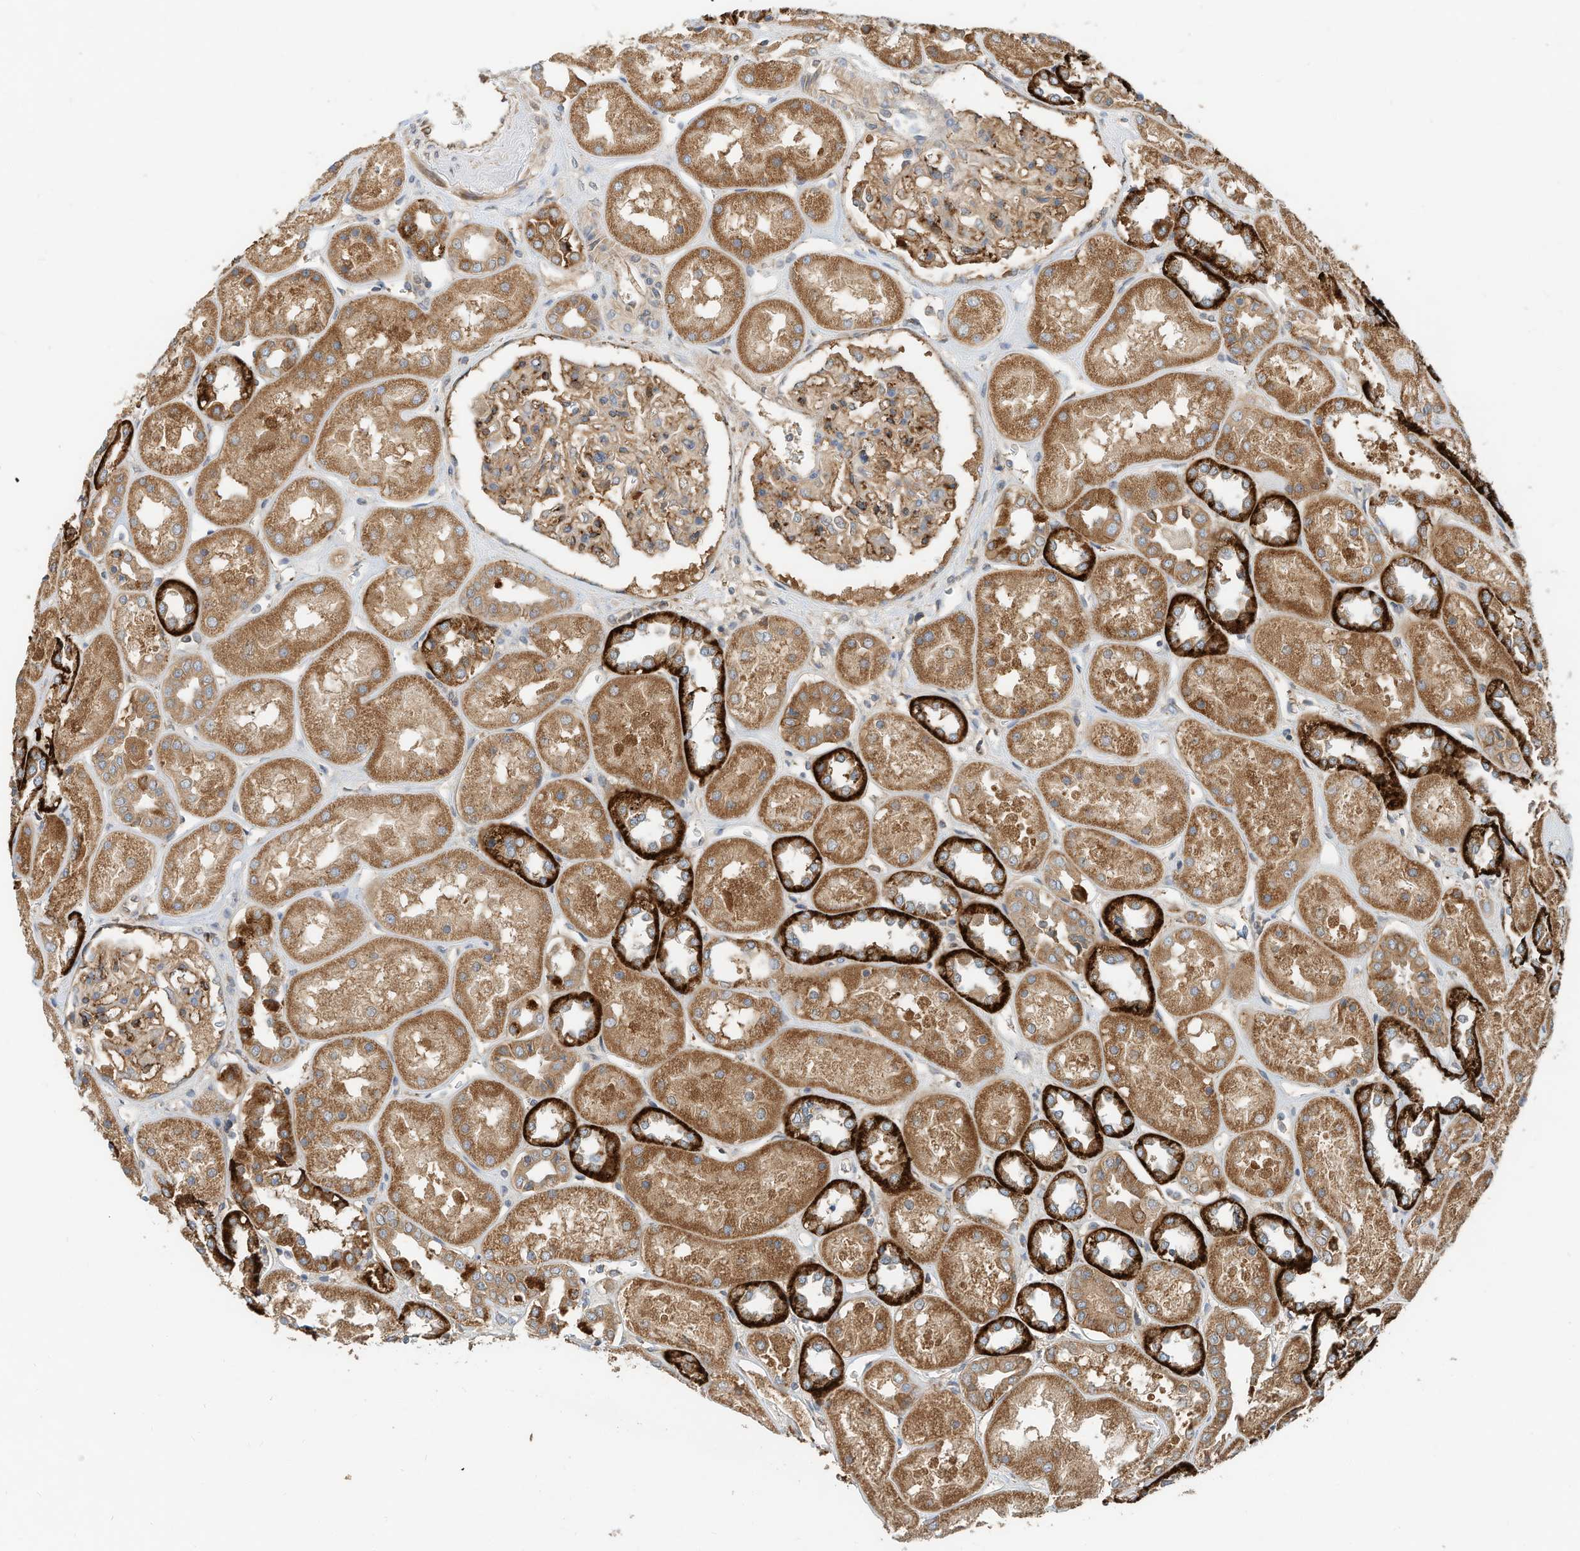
{"staining": {"intensity": "moderate", "quantity": ">75%", "location": "cytoplasmic/membranous"}, "tissue": "kidney", "cell_type": "Cells in glomeruli", "image_type": "normal", "snomed": [{"axis": "morphology", "description": "Normal tissue, NOS"}, {"axis": "topography", "description": "Kidney"}], "caption": "Immunohistochemical staining of normal human kidney reveals medium levels of moderate cytoplasmic/membranous positivity in about >75% of cells in glomeruli. Using DAB (3,3'-diaminobenzidine) (brown) and hematoxylin (blue) stains, captured at high magnification using brightfield microscopy.", "gene": "CPAMD8", "patient": {"sex": "male", "age": 70}}